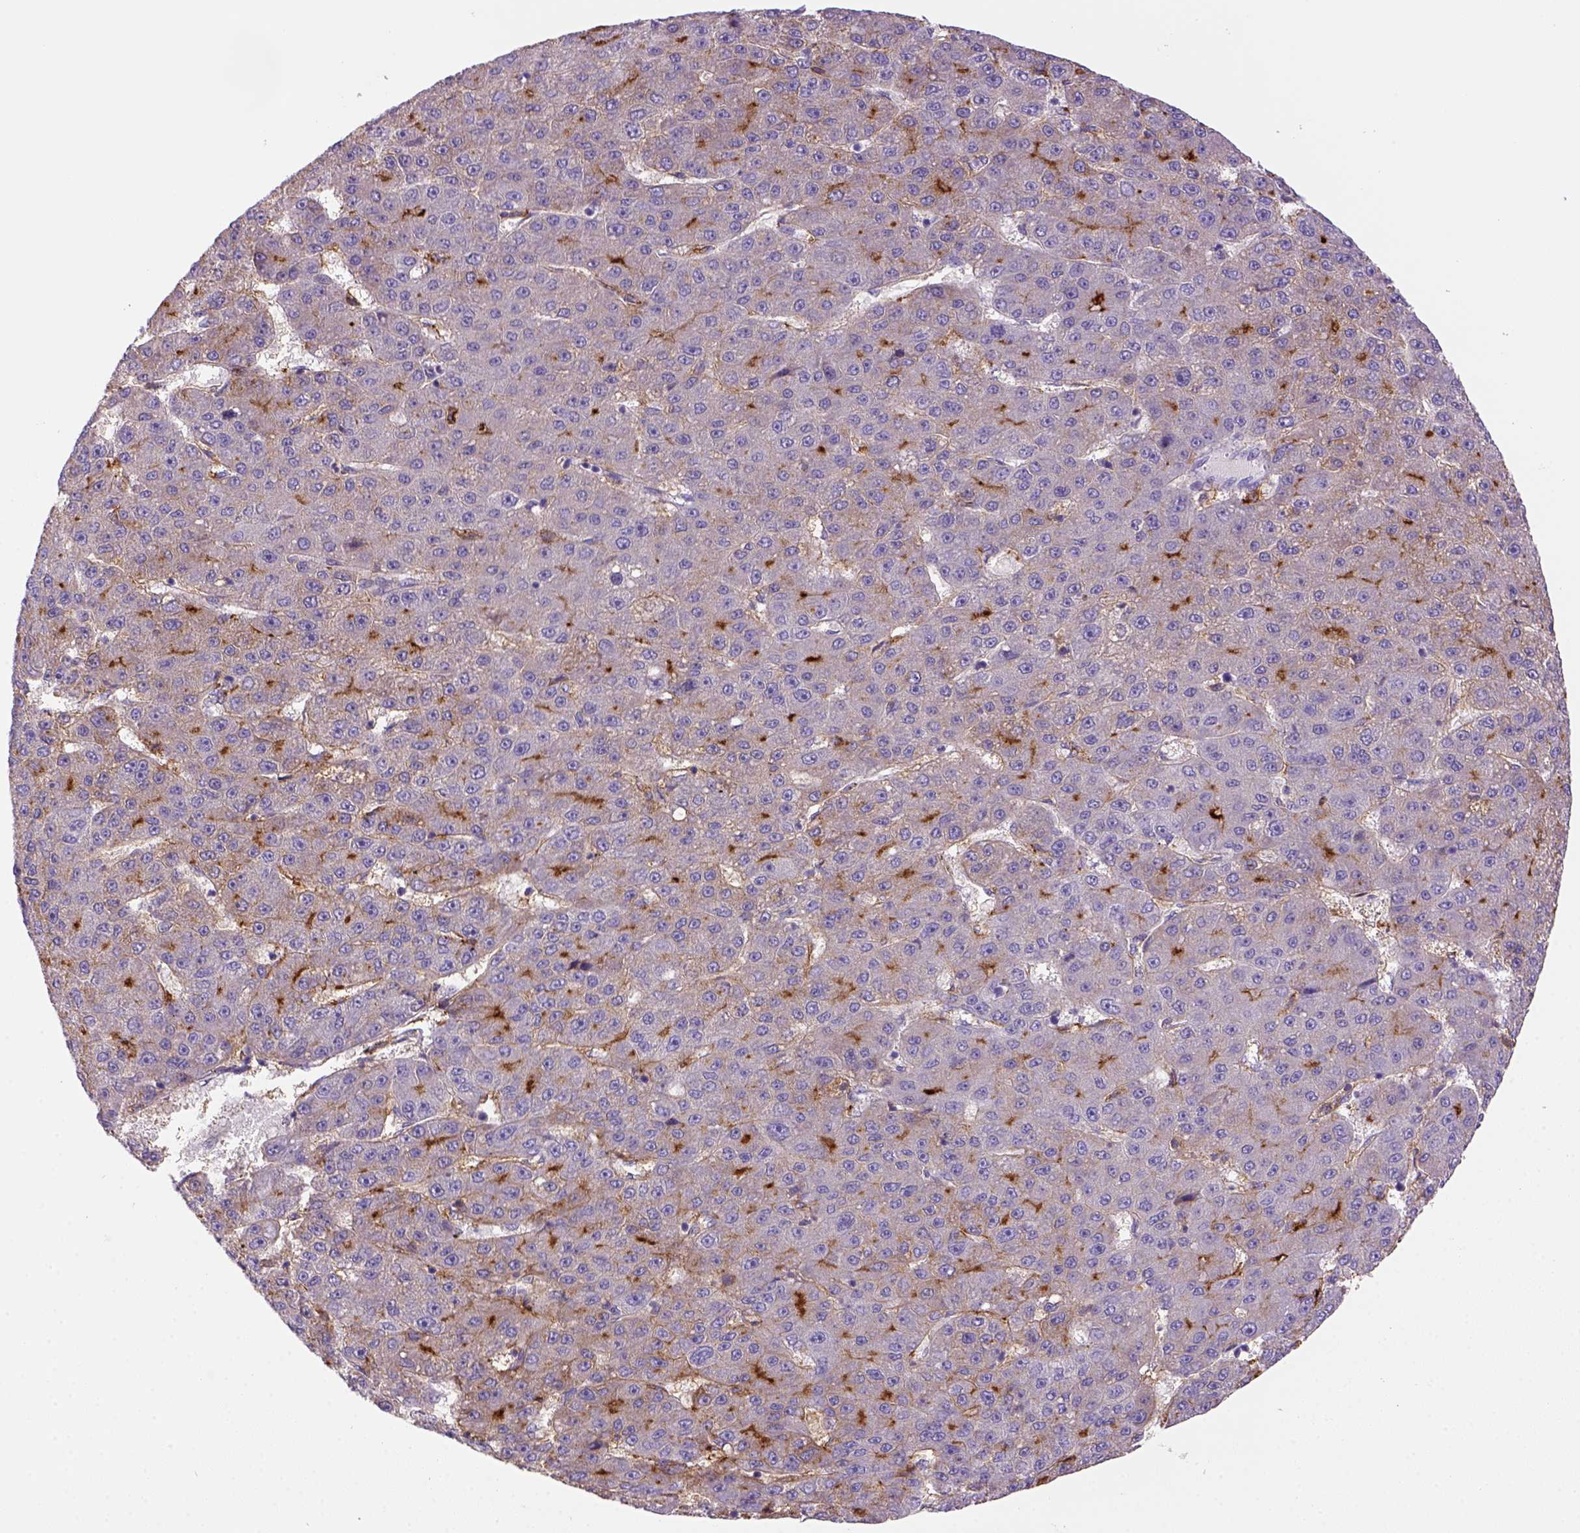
{"staining": {"intensity": "negative", "quantity": "none", "location": "none"}, "tissue": "liver cancer", "cell_type": "Tumor cells", "image_type": "cancer", "snomed": [{"axis": "morphology", "description": "Carcinoma, Hepatocellular, NOS"}, {"axis": "topography", "description": "Liver"}], "caption": "An image of human liver cancer (hepatocellular carcinoma) is negative for staining in tumor cells.", "gene": "CD14", "patient": {"sex": "male", "age": 67}}